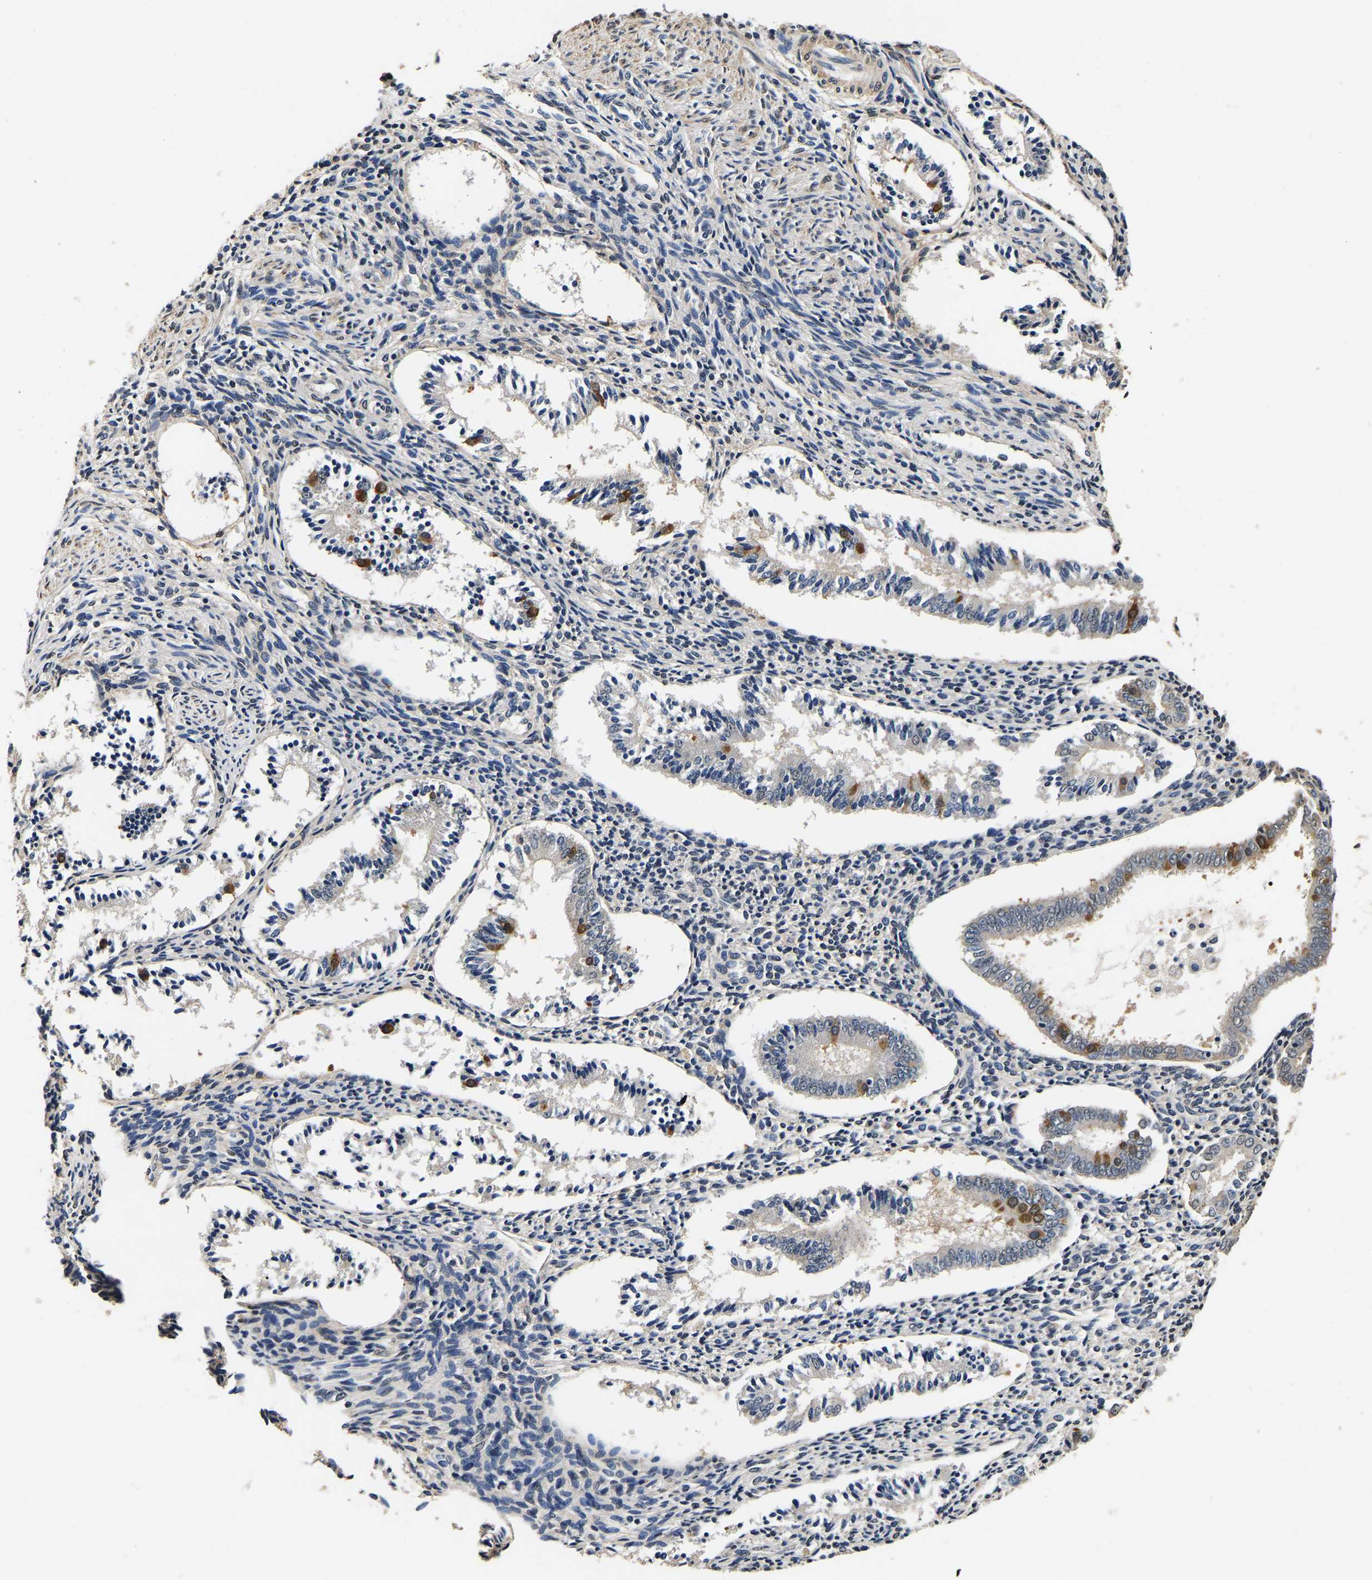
{"staining": {"intensity": "weak", "quantity": "<25%", "location": "cytoplasmic/membranous"}, "tissue": "endometrium", "cell_type": "Cells in endometrial stroma", "image_type": "normal", "snomed": [{"axis": "morphology", "description": "Normal tissue, NOS"}, {"axis": "topography", "description": "Endometrium"}], "caption": "DAB (3,3'-diaminobenzidine) immunohistochemical staining of normal human endometrium exhibits no significant staining in cells in endometrial stroma. (DAB (3,3'-diaminobenzidine) immunohistochemistry (IHC) visualized using brightfield microscopy, high magnification).", "gene": "RUVBL1", "patient": {"sex": "female", "age": 42}}